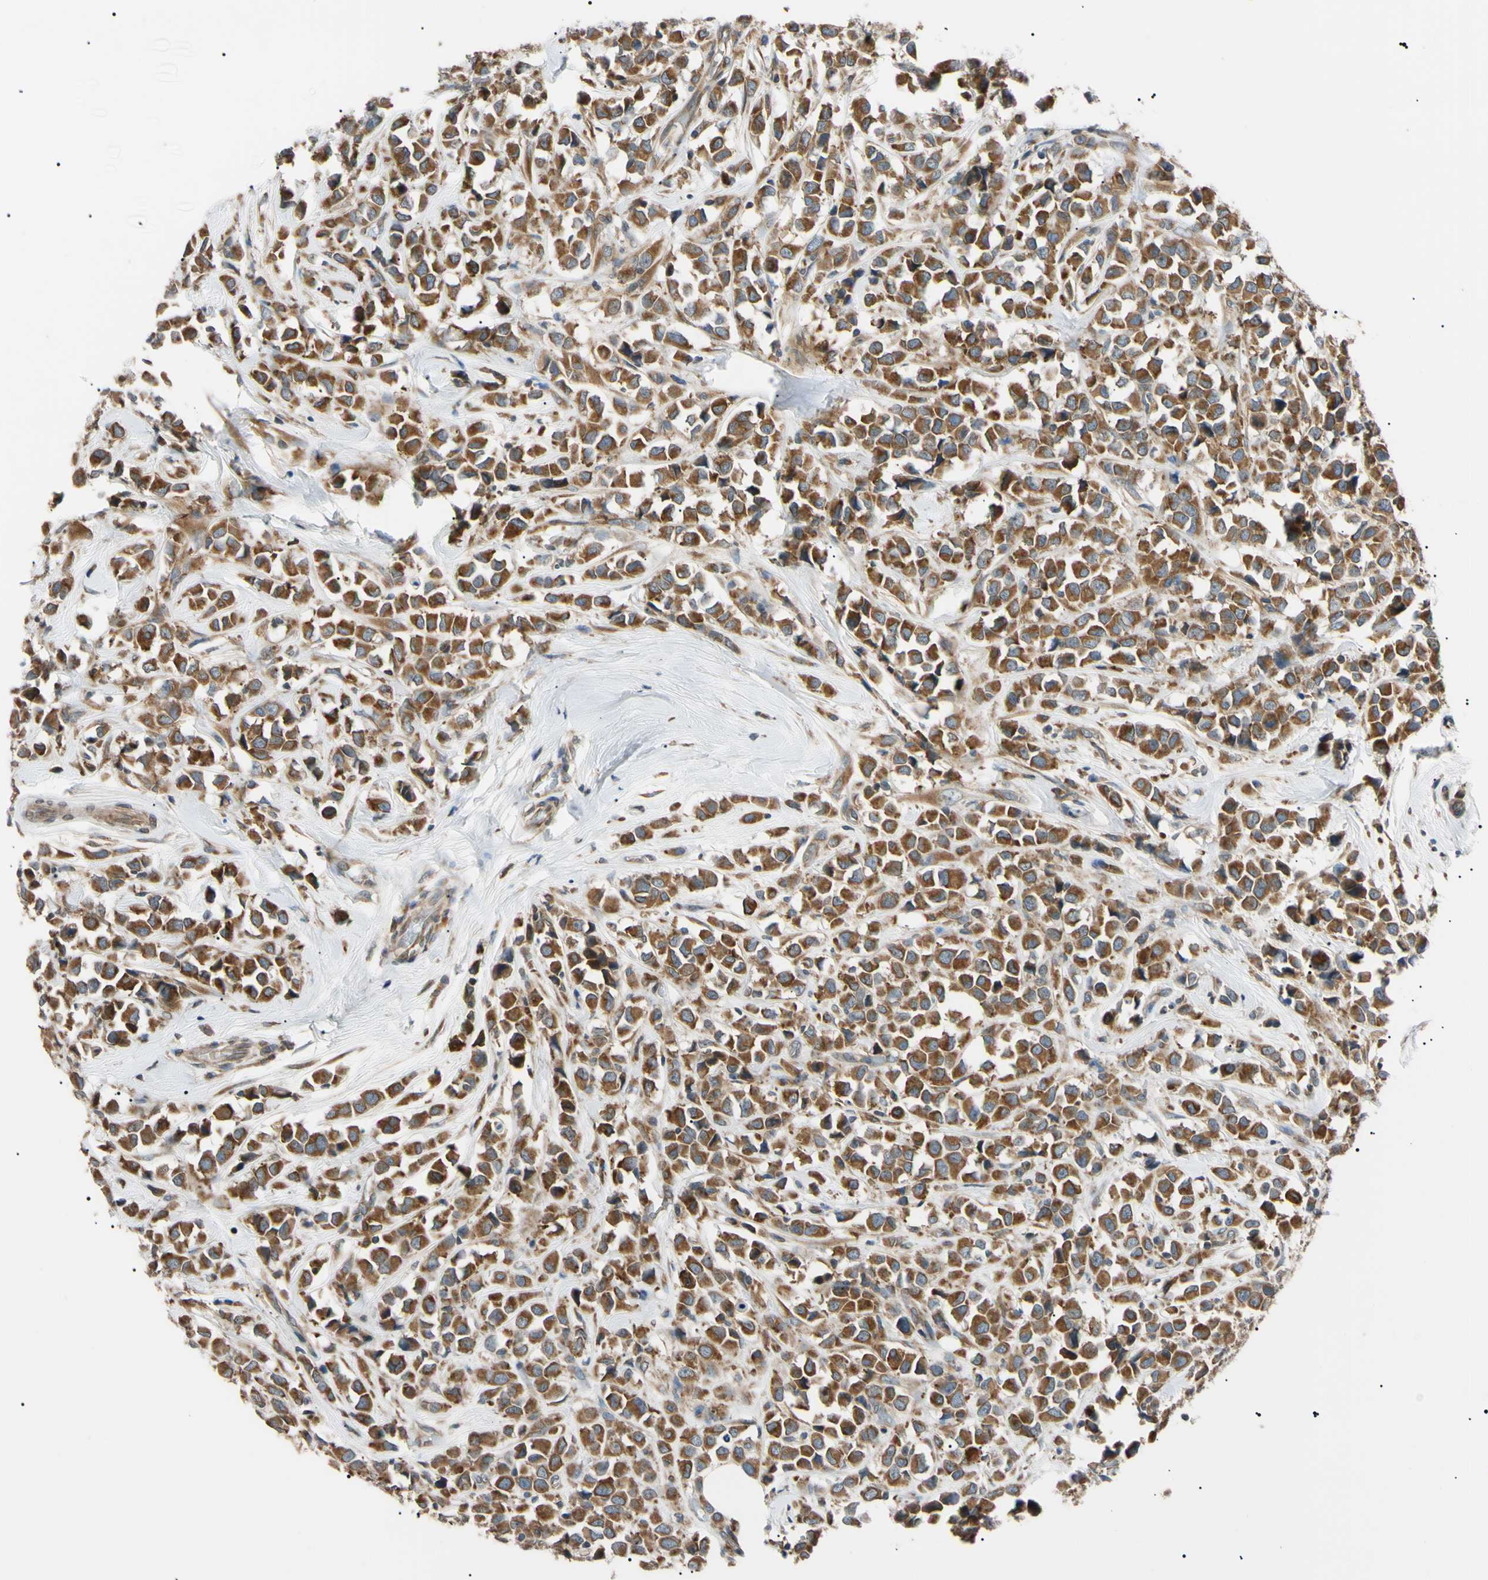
{"staining": {"intensity": "moderate", "quantity": ">75%", "location": "cytoplasmic/membranous"}, "tissue": "breast cancer", "cell_type": "Tumor cells", "image_type": "cancer", "snomed": [{"axis": "morphology", "description": "Duct carcinoma"}, {"axis": "topography", "description": "Breast"}], "caption": "Immunohistochemistry staining of breast cancer (invasive ductal carcinoma), which exhibits medium levels of moderate cytoplasmic/membranous staining in approximately >75% of tumor cells indicating moderate cytoplasmic/membranous protein expression. The staining was performed using DAB (3,3'-diaminobenzidine) (brown) for protein detection and nuclei were counterstained in hematoxylin (blue).", "gene": "VAPA", "patient": {"sex": "female", "age": 61}}